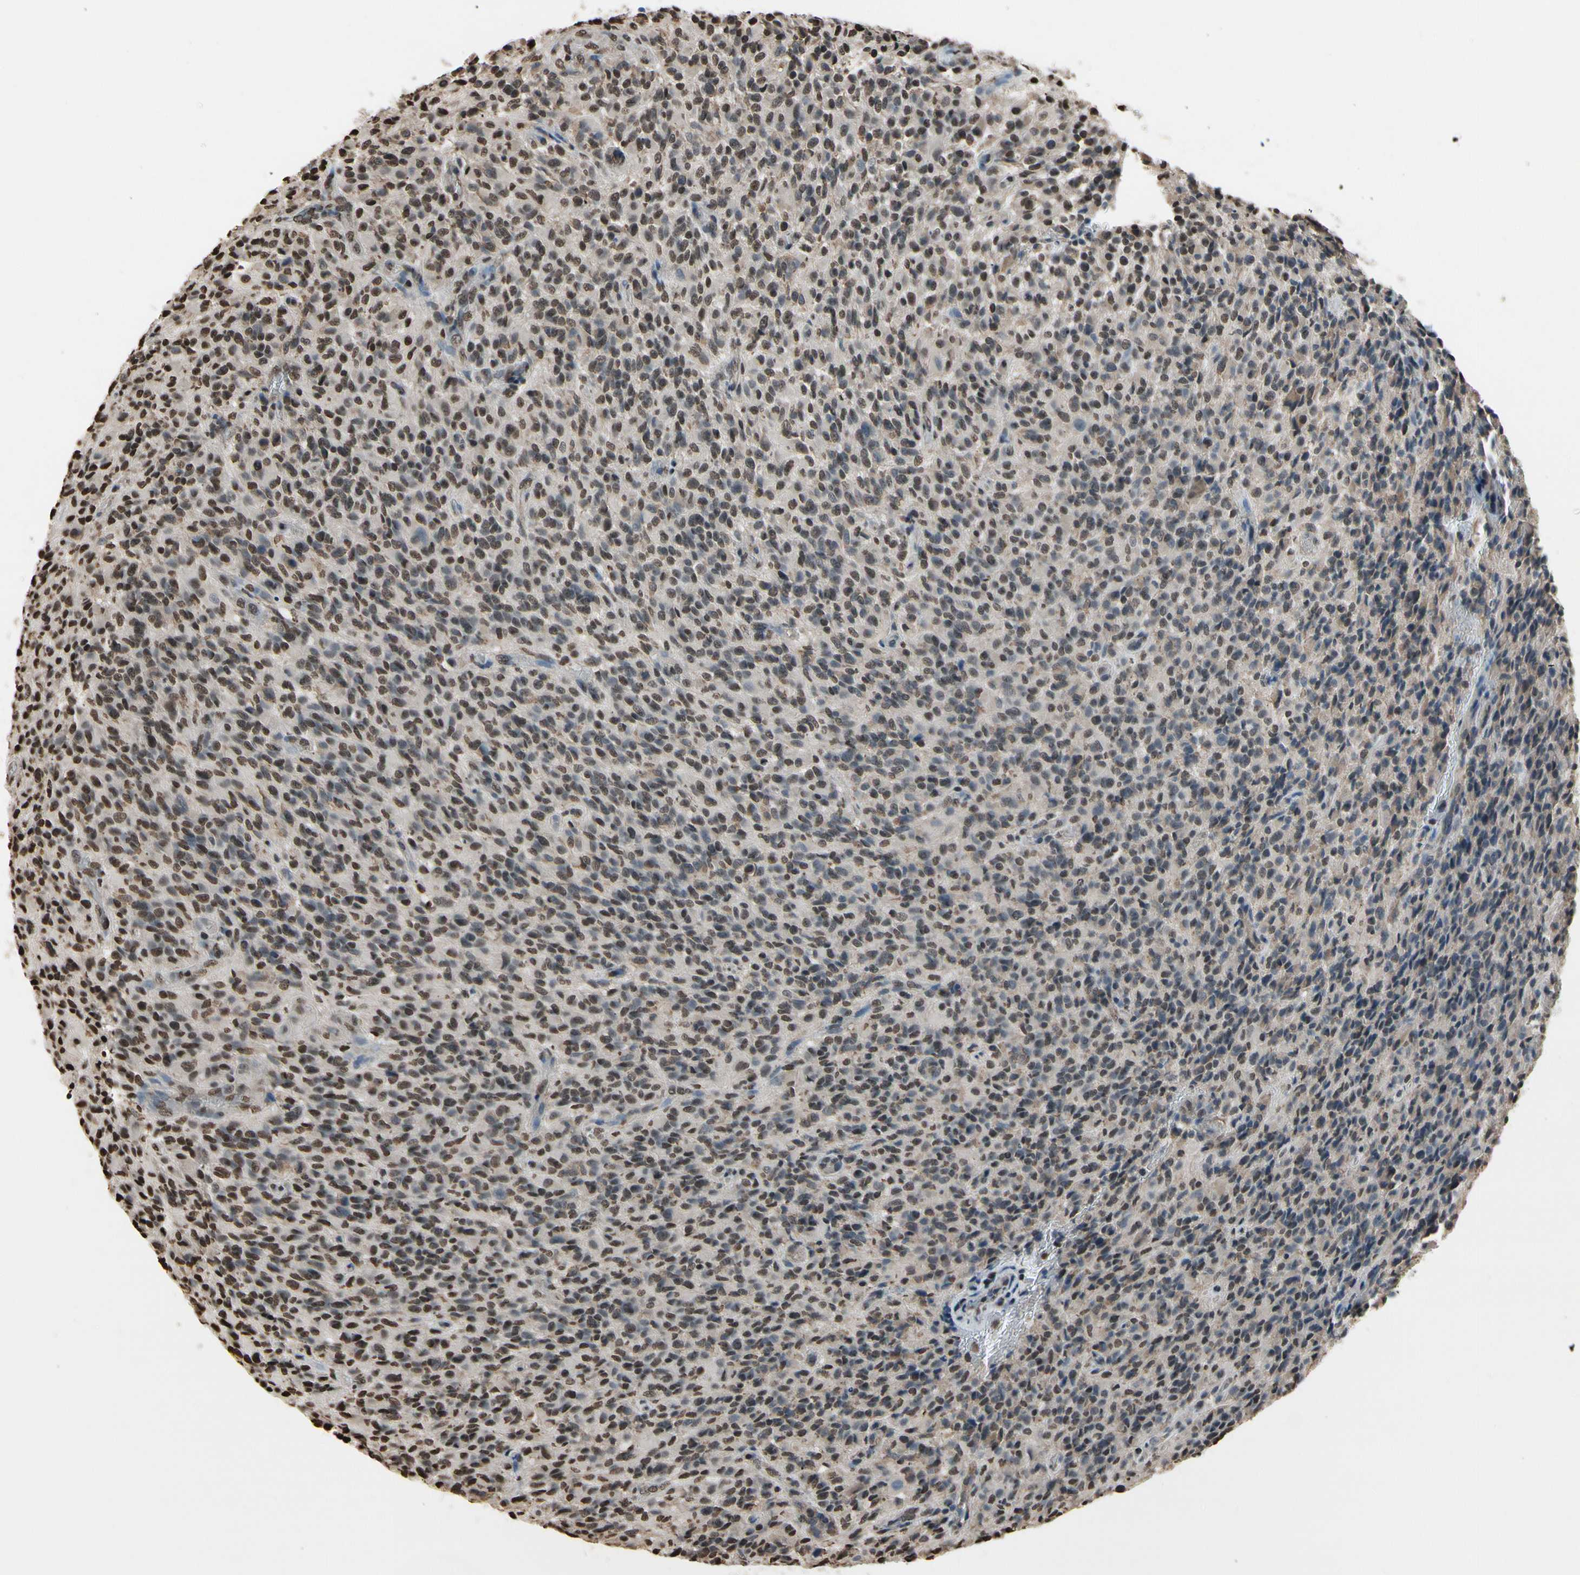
{"staining": {"intensity": "weak", "quantity": "25%-75%", "location": "nuclear"}, "tissue": "glioma", "cell_type": "Tumor cells", "image_type": "cancer", "snomed": [{"axis": "morphology", "description": "Glioma, malignant, High grade"}, {"axis": "topography", "description": "Brain"}], "caption": "A photomicrograph of human high-grade glioma (malignant) stained for a protein displays weak nuclear brown staining in tumor cells.", "gene": "HIPK2", "patient": {"sex": "male", "age": 71}}